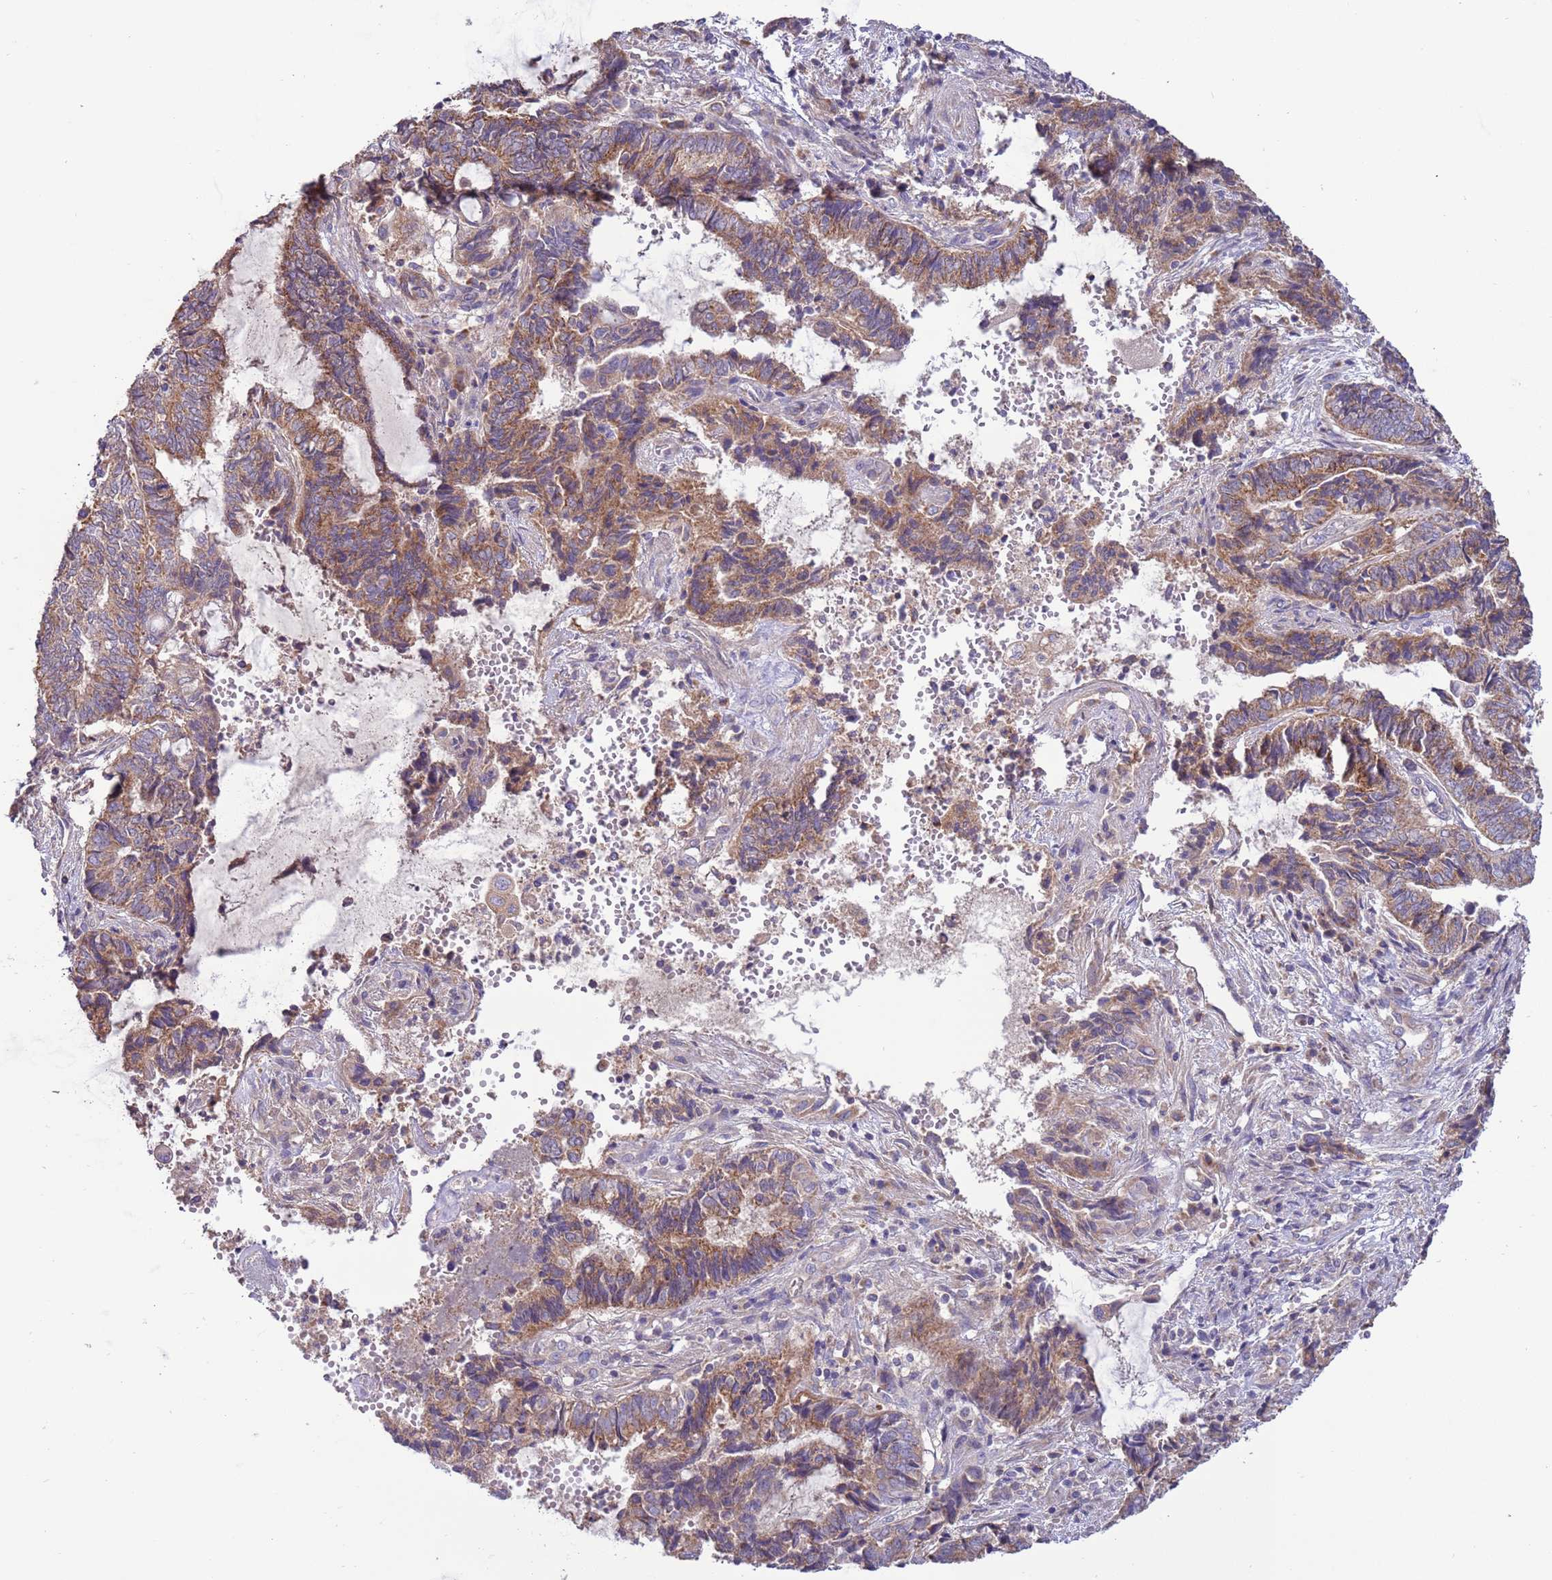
{"staining": {"intensity": "moderate", "quantity": ">75%", "location": "cytoplasmic/membranous"}, "tissue": "endometrial cancer", "cell_type": "Tumor cells", "image_type": "cancer", "snomed": [{"axis": "morphology", "description": "Adenocarcinoma, NOS"}, {"axis": "topography", "description": "Uterus"}, {"axis": "topography", "description": "Endometrium"}], "caption": "There is medium levels of moderate cytoplasmic/membranous expression in tumor cells of endometrial cancer, as demonstrated by immunohistochemical staining (brown color).", "gene": "UQCRQ", "patient": {"sex": "female", "age": 70}}